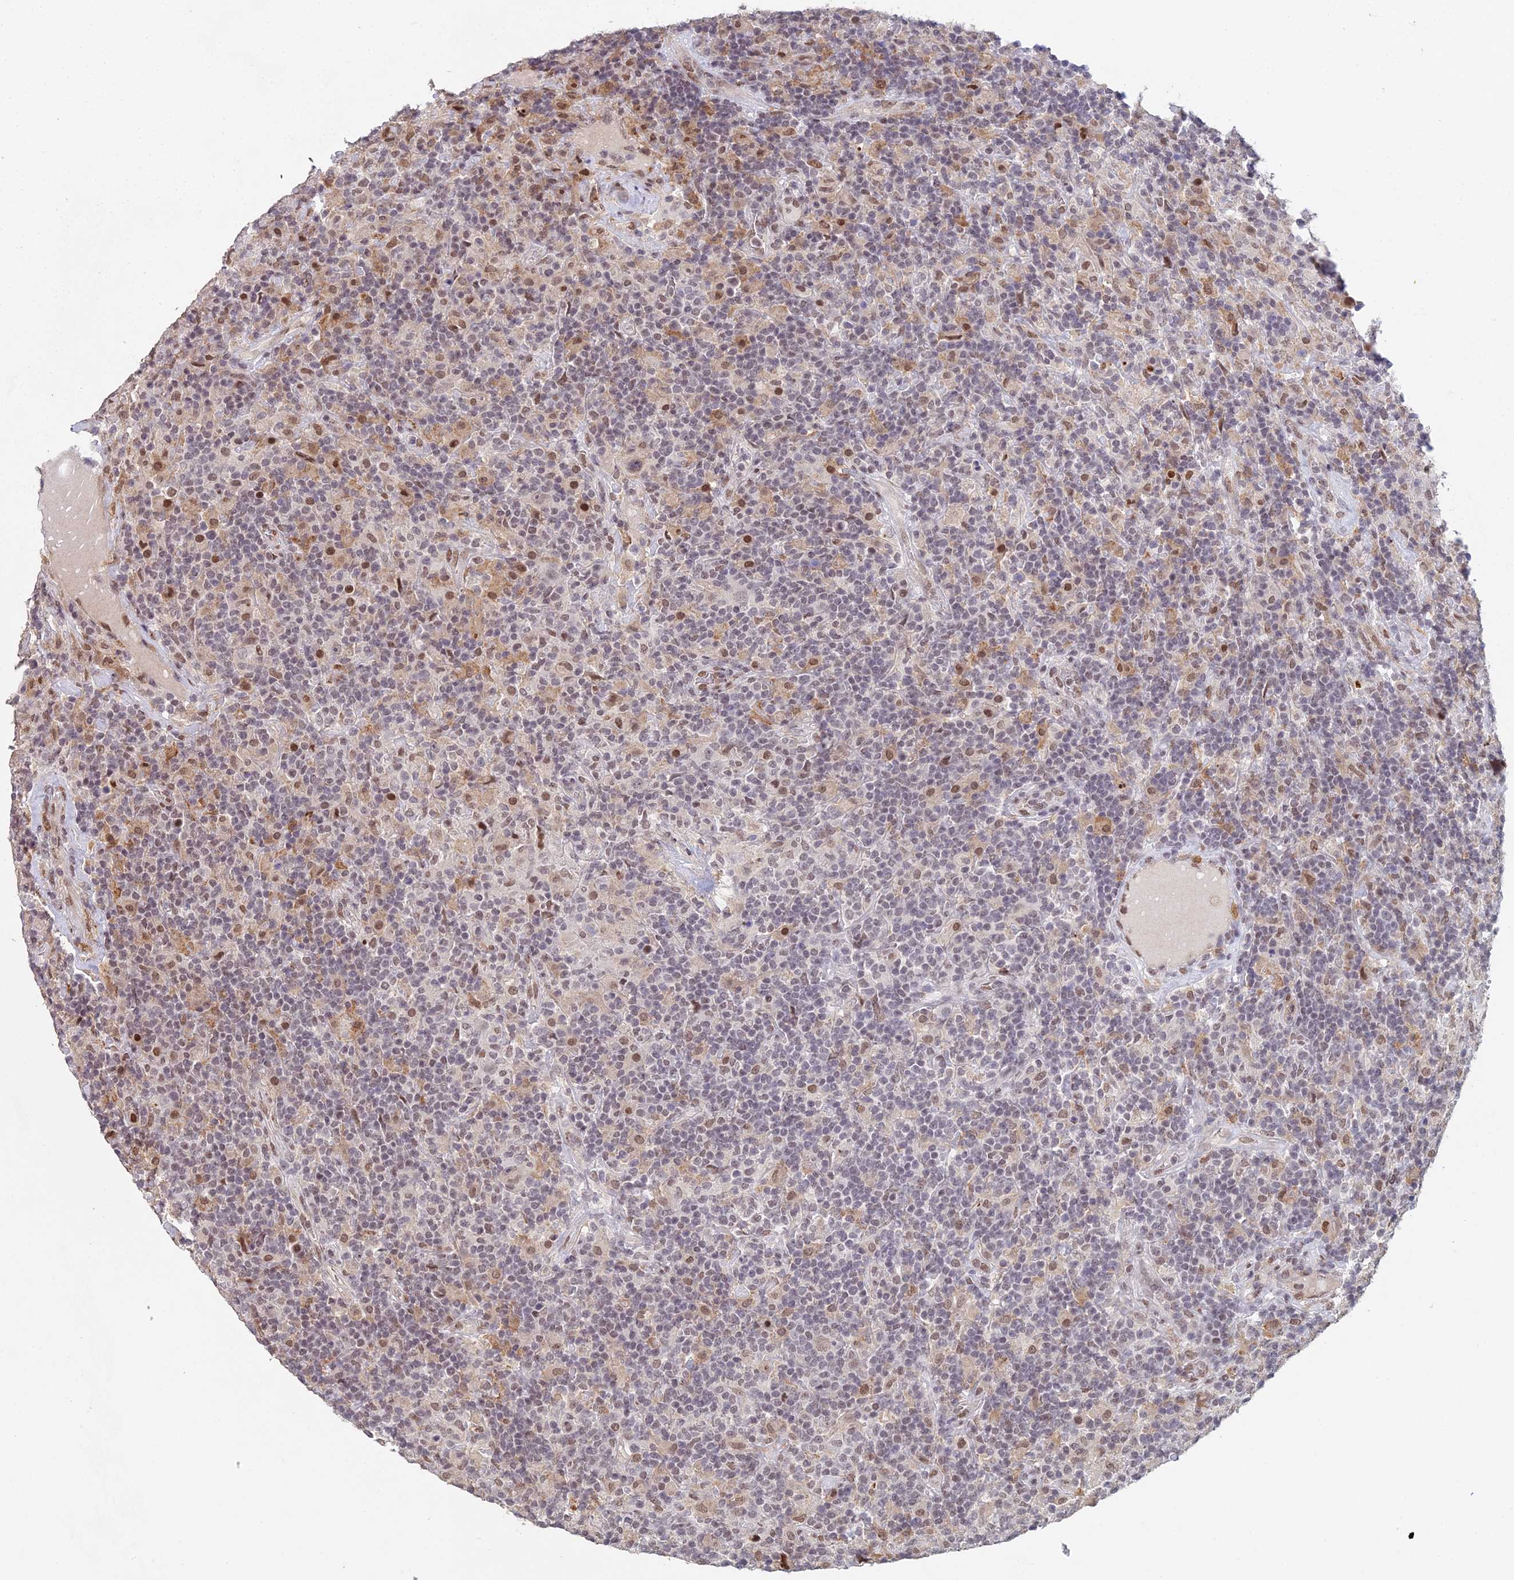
{"staining": {"intensity": "weak", "quantity": "25%-75%", "location": "nuclear"}, "tissue": "lymphoma", "cell_type": "Tumor cells", "image_type": "cancer", "snomed": [{"axis": "morphology", "description": "Hodgkin's disease, NOS"}, {"axis": "topography", "description": "Lymph node"}], "caption": "A photomicrograph showing weak nuclear positivity in about 25%-75% of tumor cells in lymphoma, as visualized by brown immunohistochemical staining.", "gene": "ABHD17A", "patient": {"sex": "male", "age": 70}}